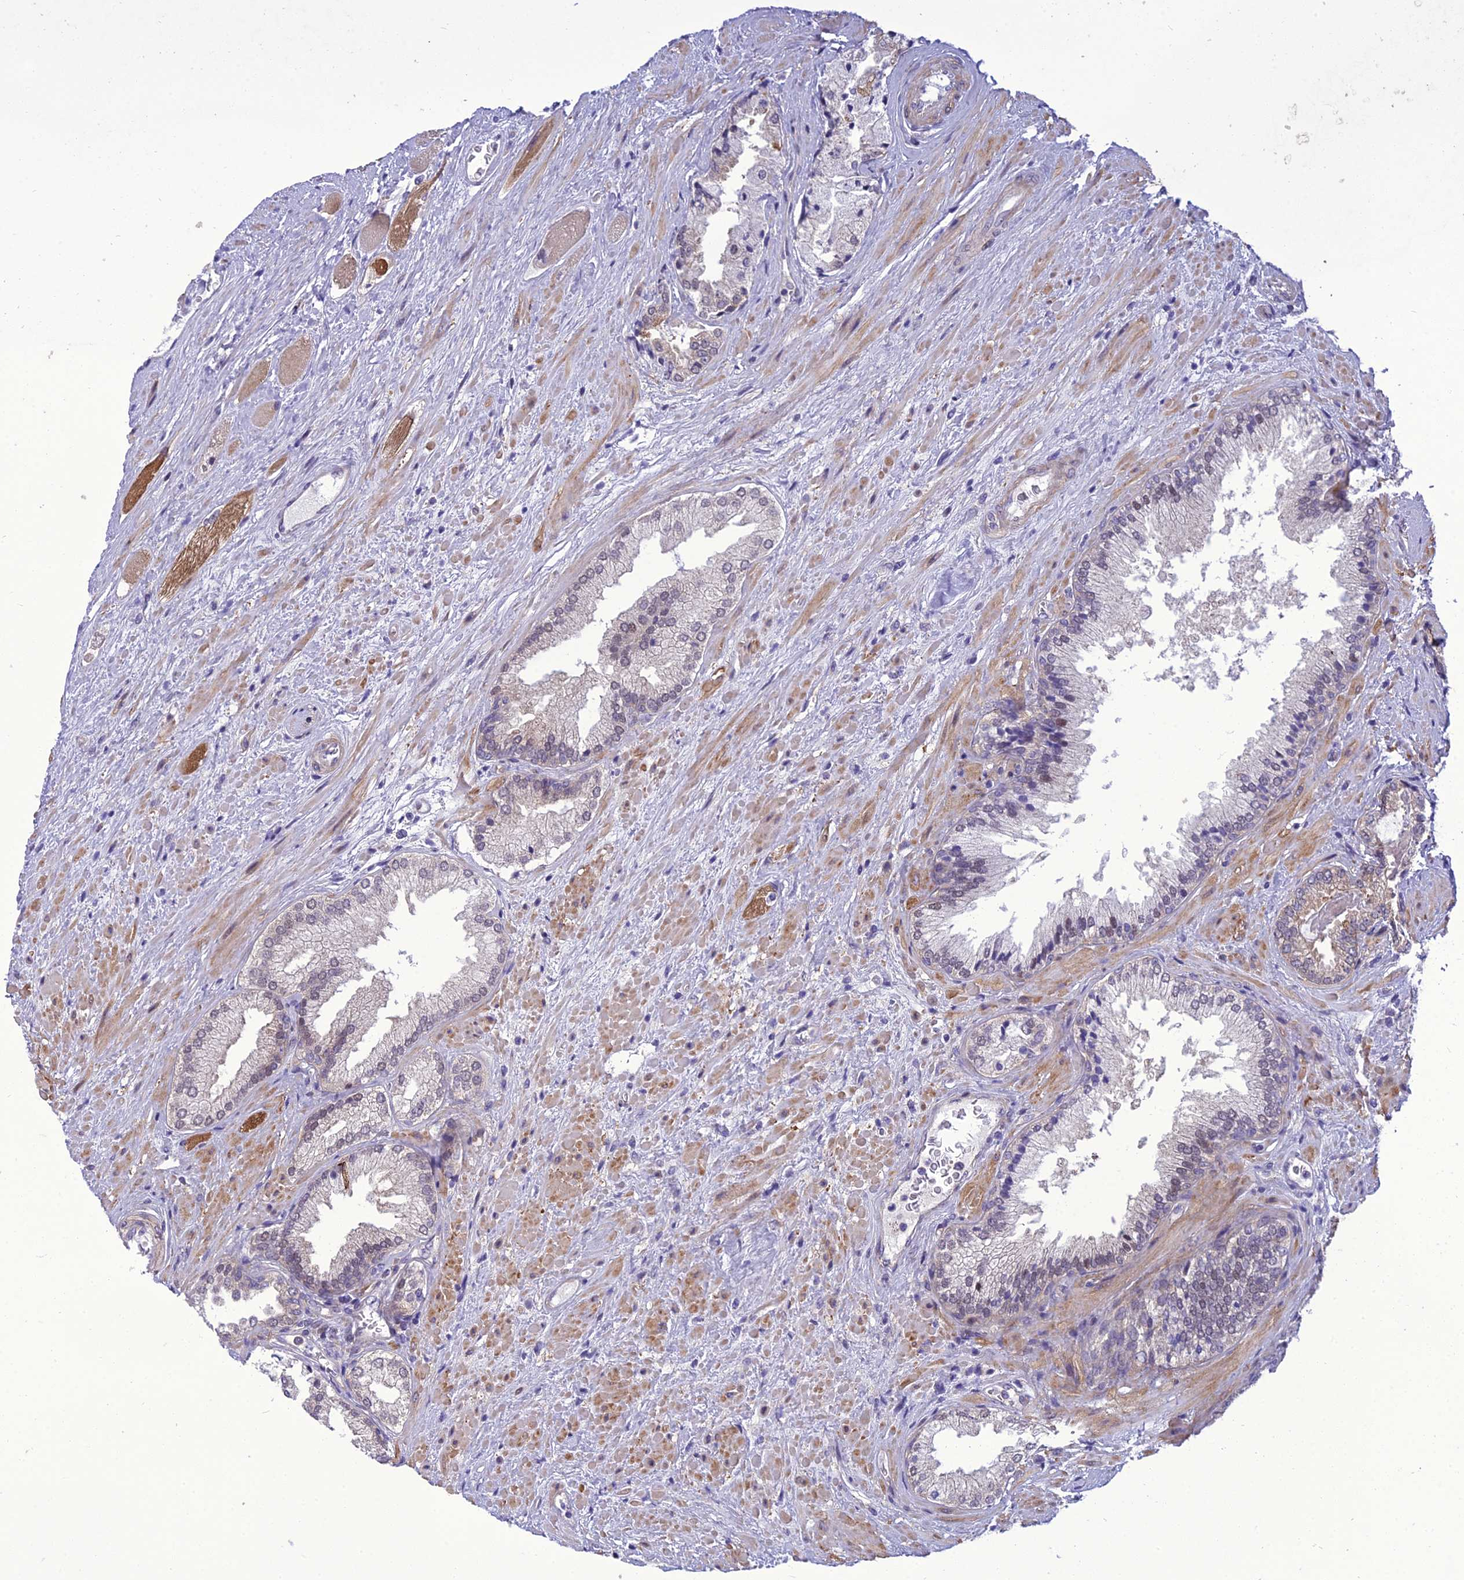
{"staining": {"intensity": "moderate", "quantity": "<25%", "location": "cytoplasmic/membranous"}, "tissue": "prostate cancer", "cell_type": "Tumor cells", "image_type": "cancer", "snomed": [{"axis": "morphology", "description": "Adenocarcinoma, High grade"}, {"axis": "topography", "description": "Prostate"}], "caption": "Adenocarcinoma (high-grade) (prostate) stained for a protein (brown) exhibits moderate cytoplasmic/membranous positive expression in about <25% of tumor cells.", "gene": "GAB4", "patient": {"sex": "male", "age": 71}}